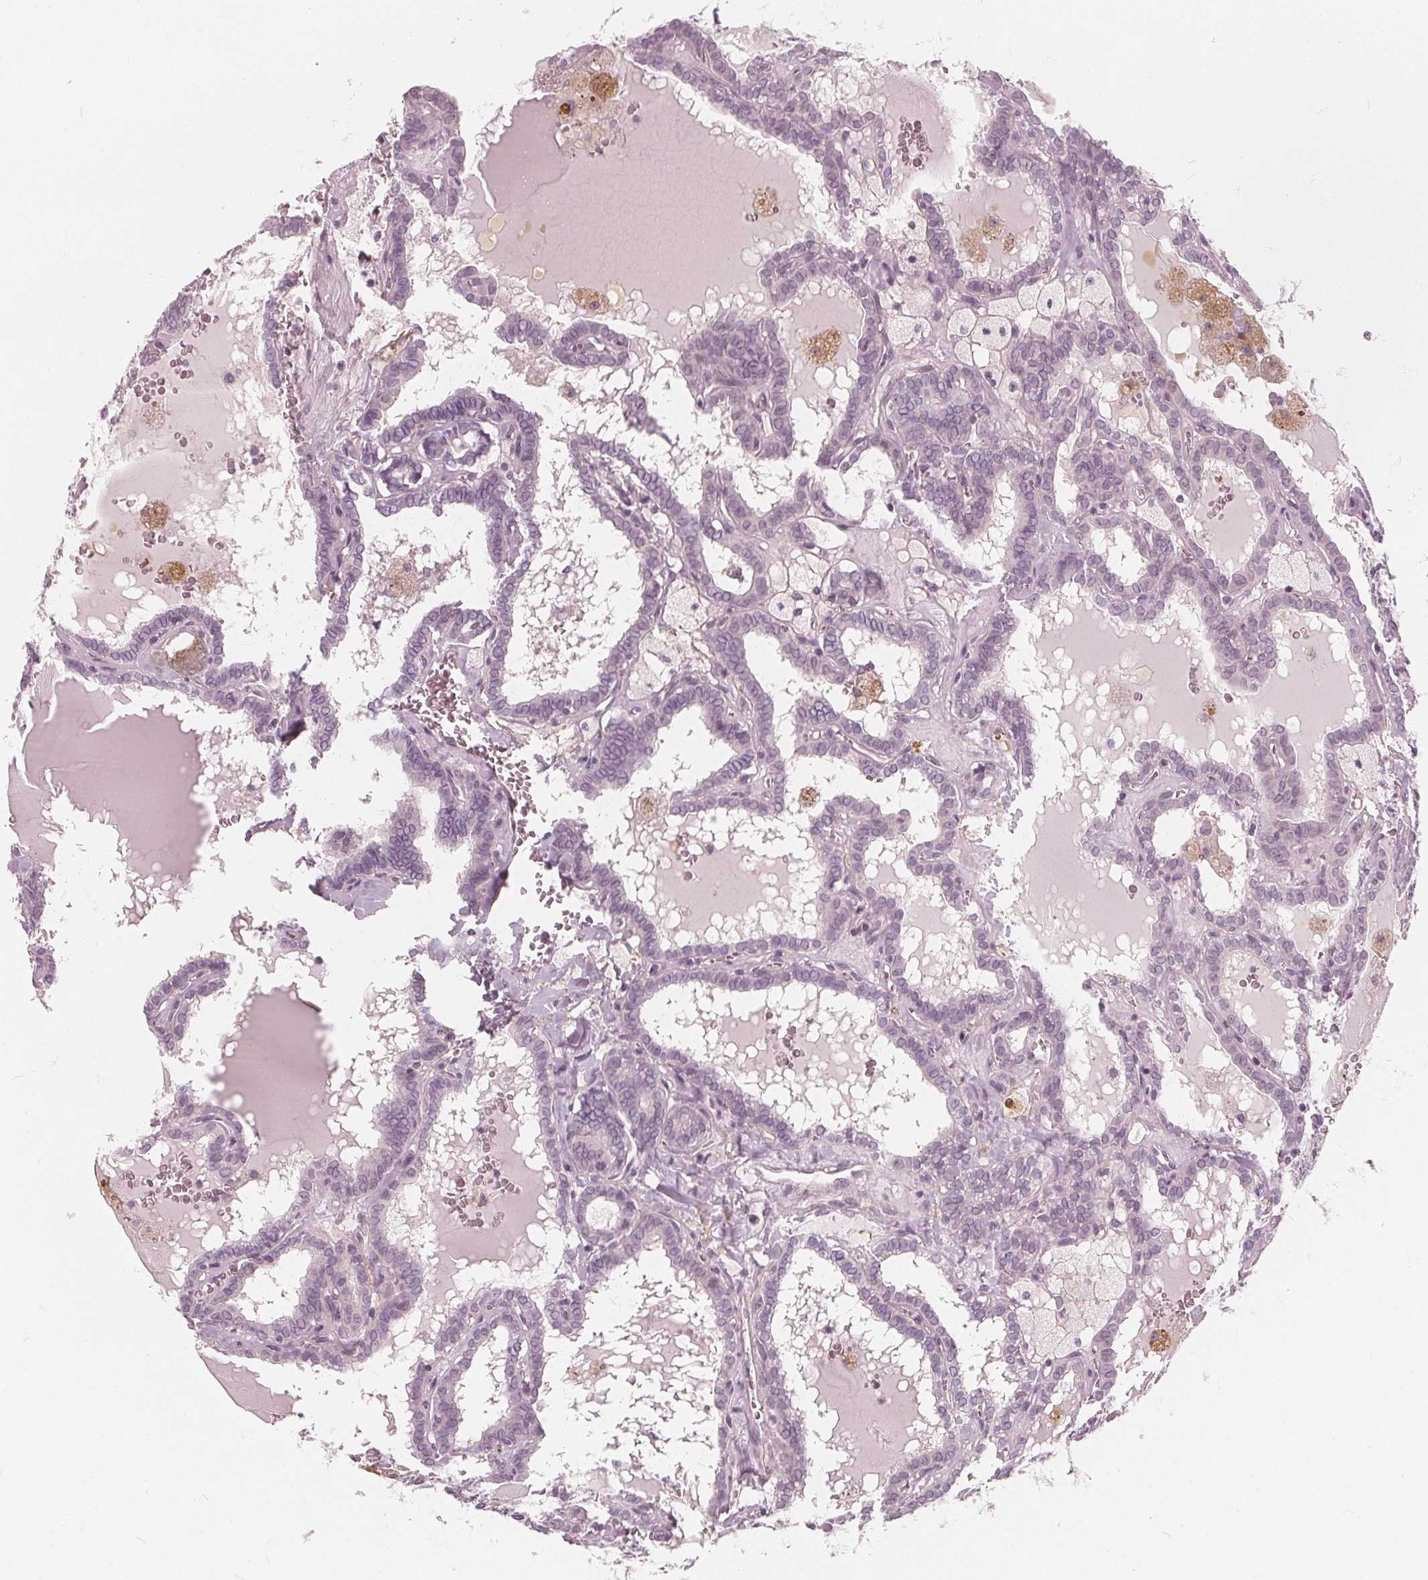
{"staining": {"intensity": "negative", "quantity": "none", "location": "none"}, "tissue": "thyroid cancer", "cell_type": "Tumor cells", "image_type": "cancer", "snomed": [{"axis": "morphology", "description": "Papillary adenocarcinoma, NOS"}, {"axis": "topography", "description": "Thyroid gland"}], "caption": "Immunohistochemistry of human thyroid cancer (papillary adenocarcinoma) shows no staining in tumor cells.", "gene": "SAT2", "patient": {"sex": "female", "age": 39}}